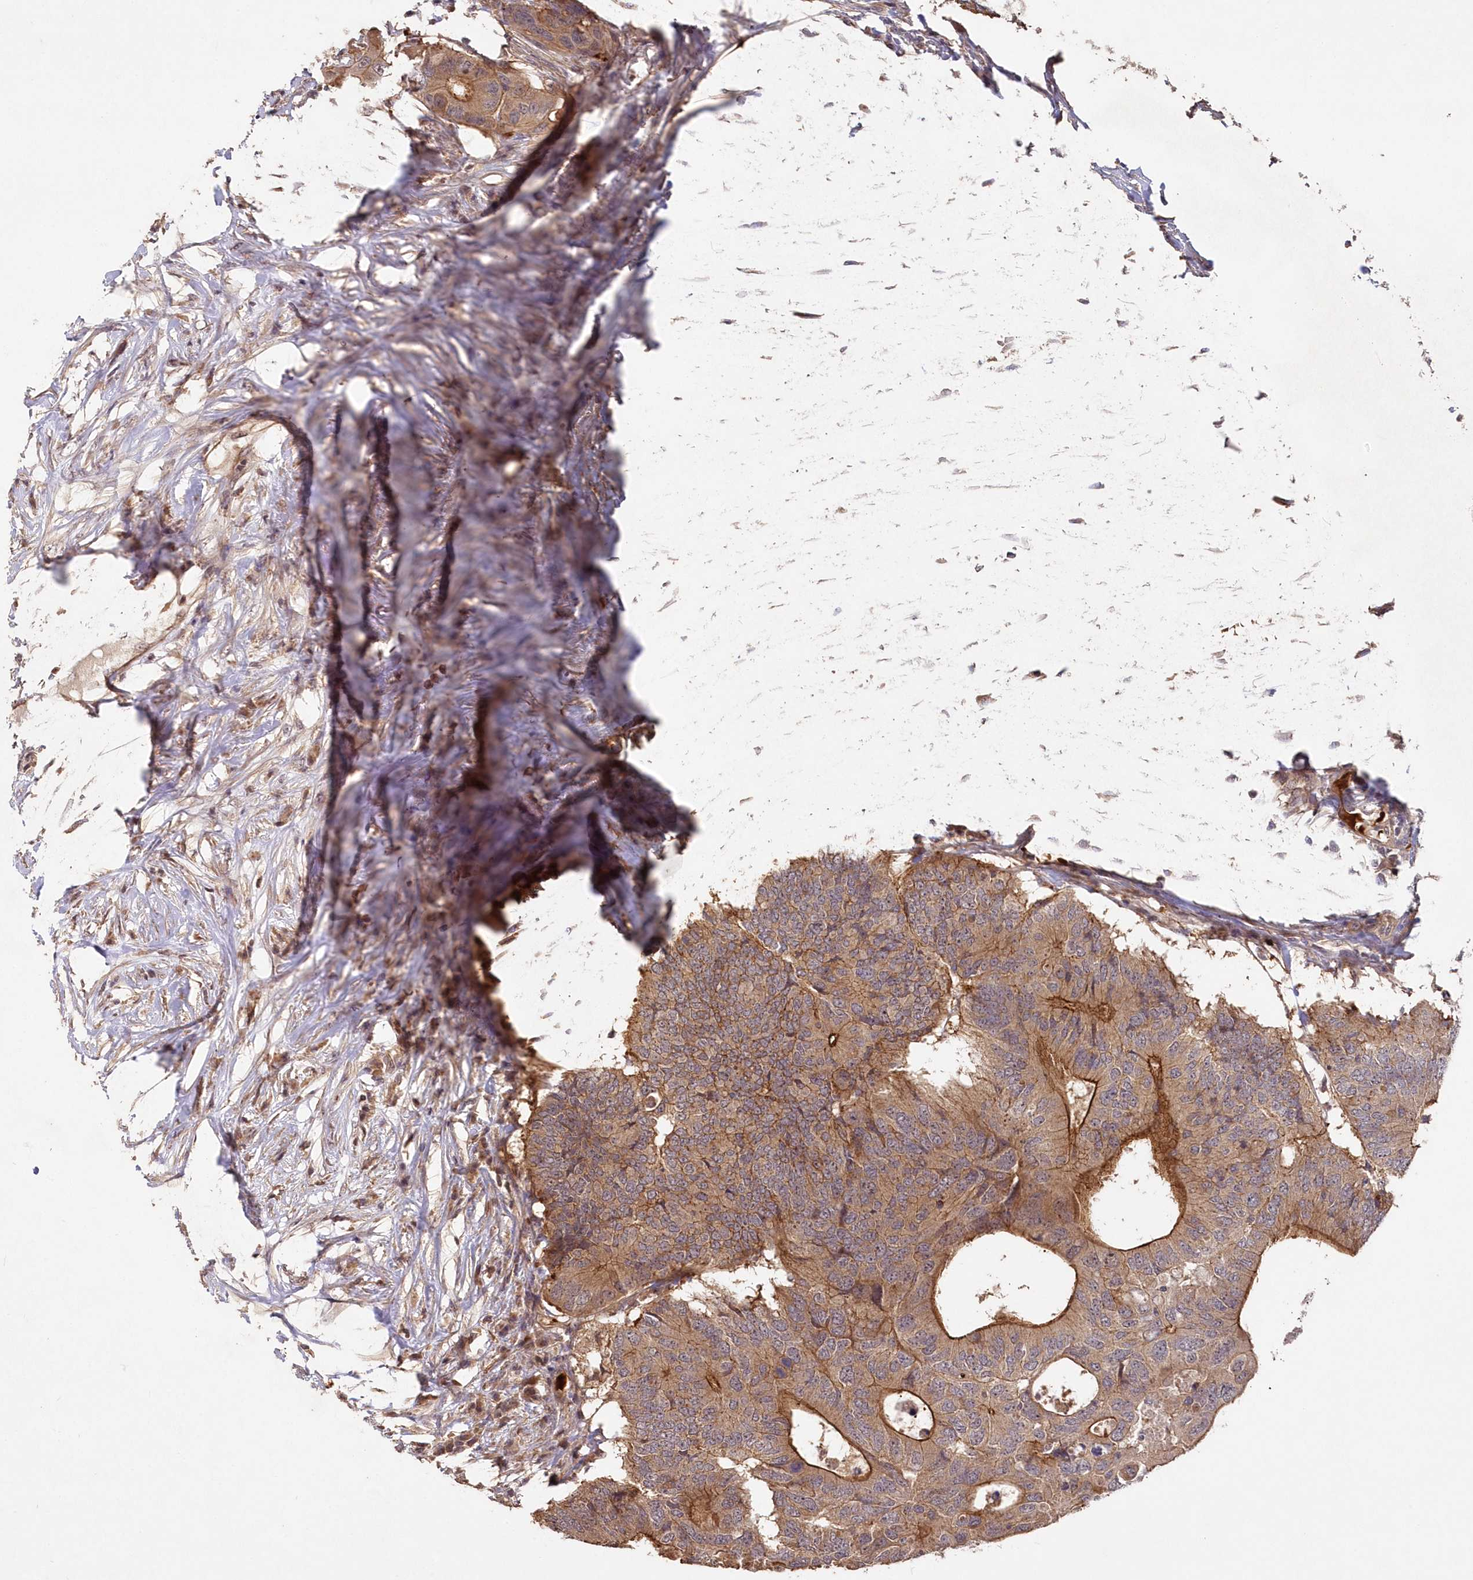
{"staining": {"intensity": "strong", "quantity": ">75%", "location": "cytoplasmic/membranous"}, "tissue": "colorectal cancer", "cell_type": "Tumor cells", "image_type": "cancer", "snomed": [{"axis": "morphology", "description": "Adenocarcinoma, NOS"}, {"axis": "topography", "description": "Colon"}], "caption": "Protein analysis of colorectal cancer (adenocarcinoma) tissue shows strong cytoplasmic/membranous positivity in about >75% of tumor cells.", "gene": "HYCC2", "patient": {"sex": "male", "age": 71}}